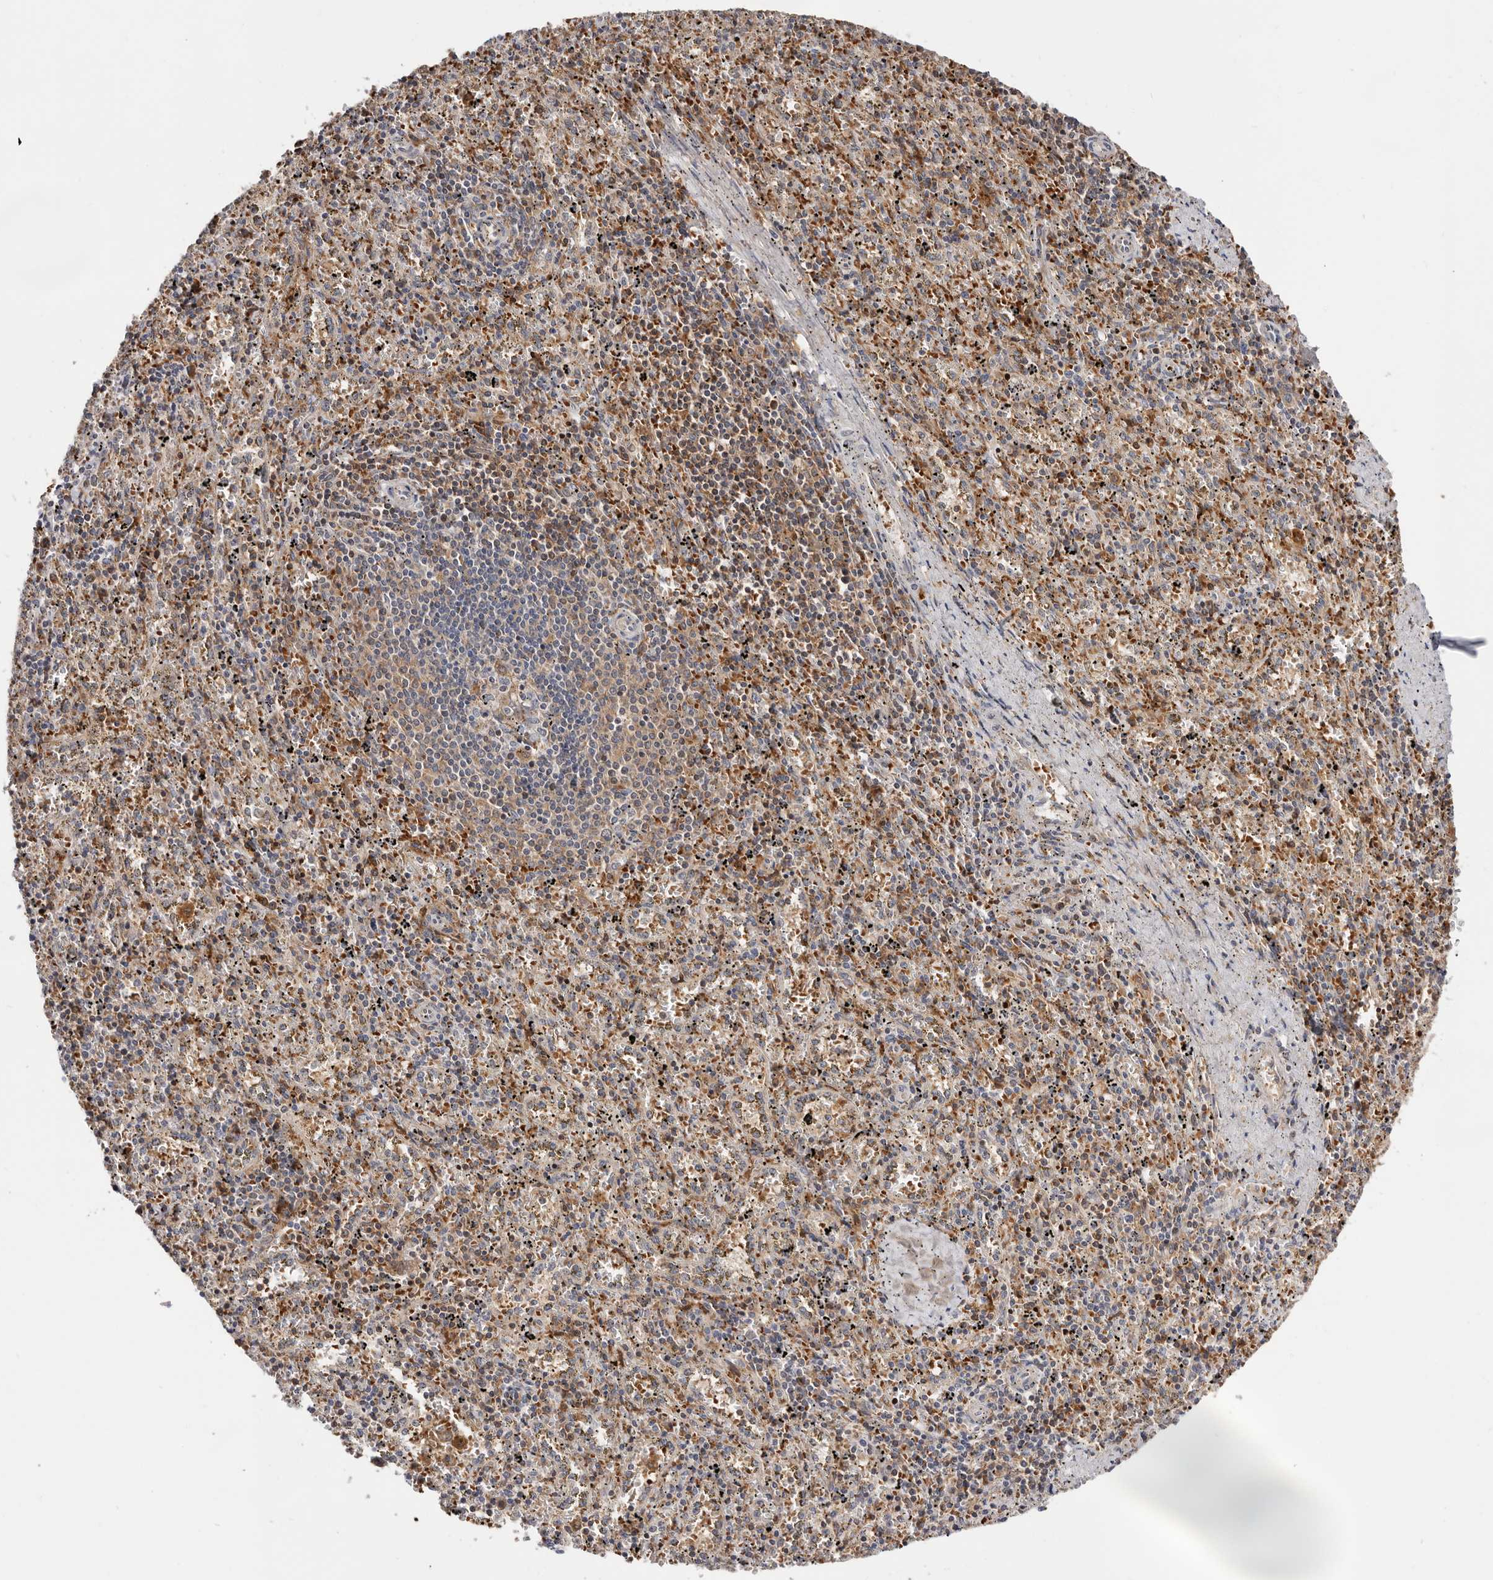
{"staining": {"intensity": "weak", "quantity": "25%-75%", "location": "cytoplasmic/membranous"}, "tissue": "spleen", "cell_type": "Cells in red pulp", "image_type": "normal", "snomed": [{"axis": "morphology", "description": "Normal tissue, NOS"}, {"axis": "topography", "description": "Spleen"}], "caption": "Immunohistochemistry (DAB) staining of unremarkable human spleen exhibits weak cytoplasmic/membranous protein expression in approximately 25%-75% of cells in red pulp.", "gene": "RNF213", "patient": {"sex": "male", "age": 11}}